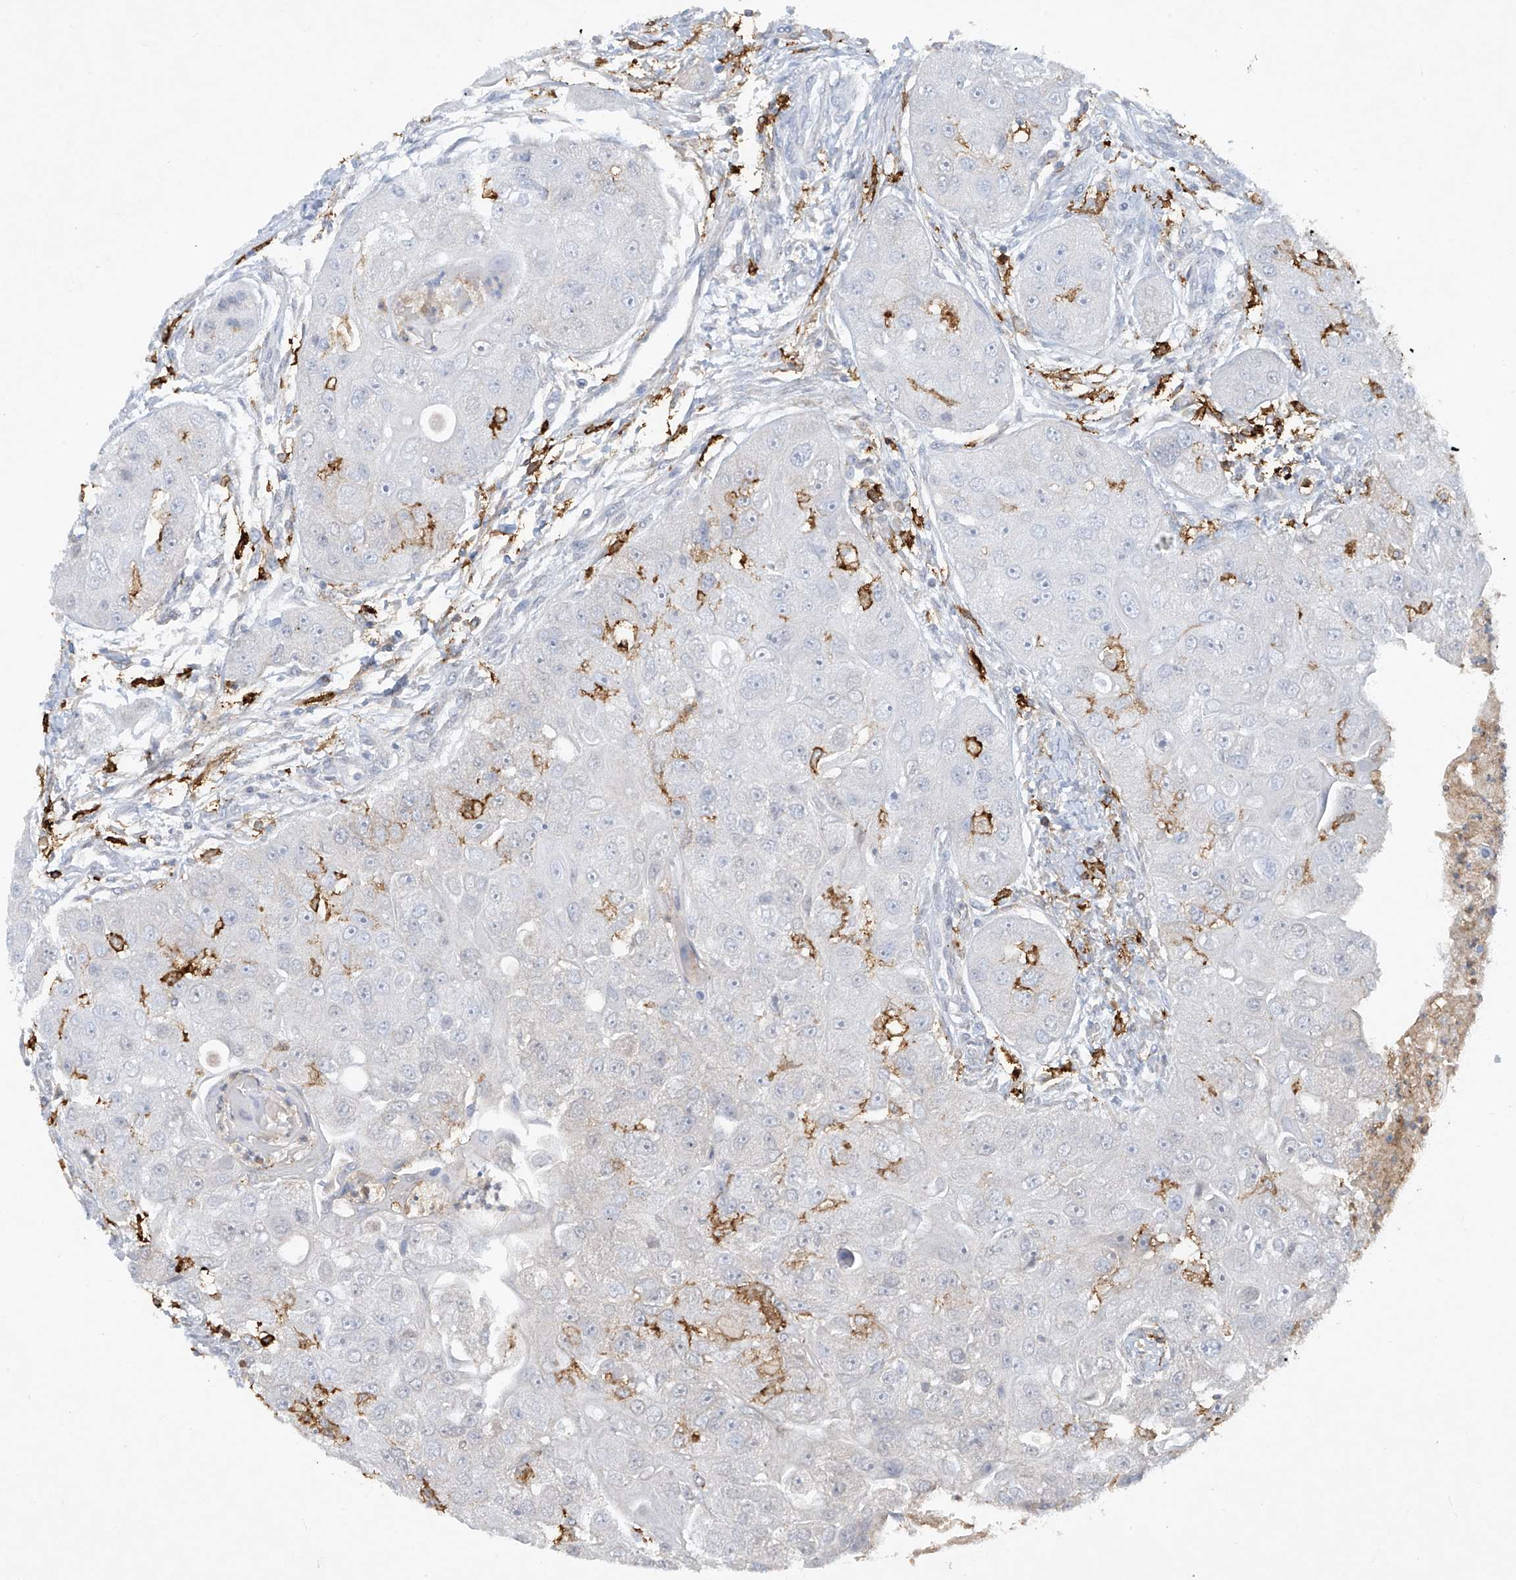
{"staining": {"intensity": "negative", "quantity": "none", "location": "none"}, "tissue": "head and neck cancer", "cell_type": "Tumor cells", "image_type": "cancer", "snomed": [{"axis": "morphology", "description": "Normal tissue, NOS"}, {"axis": "morphology", "description": "Squamous cell carcinoma, NOS"}, {"axis": "topography", "description": "Skeletal muscle"}, {"axis": "topography", "description": "Head-Neck"}], "caption": "This is an immunohistochemistry (IHC) micrograph of head and neck cancer (squamous cell carcinoma). There is no positivity in tumor cells.", "gene": "FCGR3A", "patient": {"sex": "male", "age": 51}}